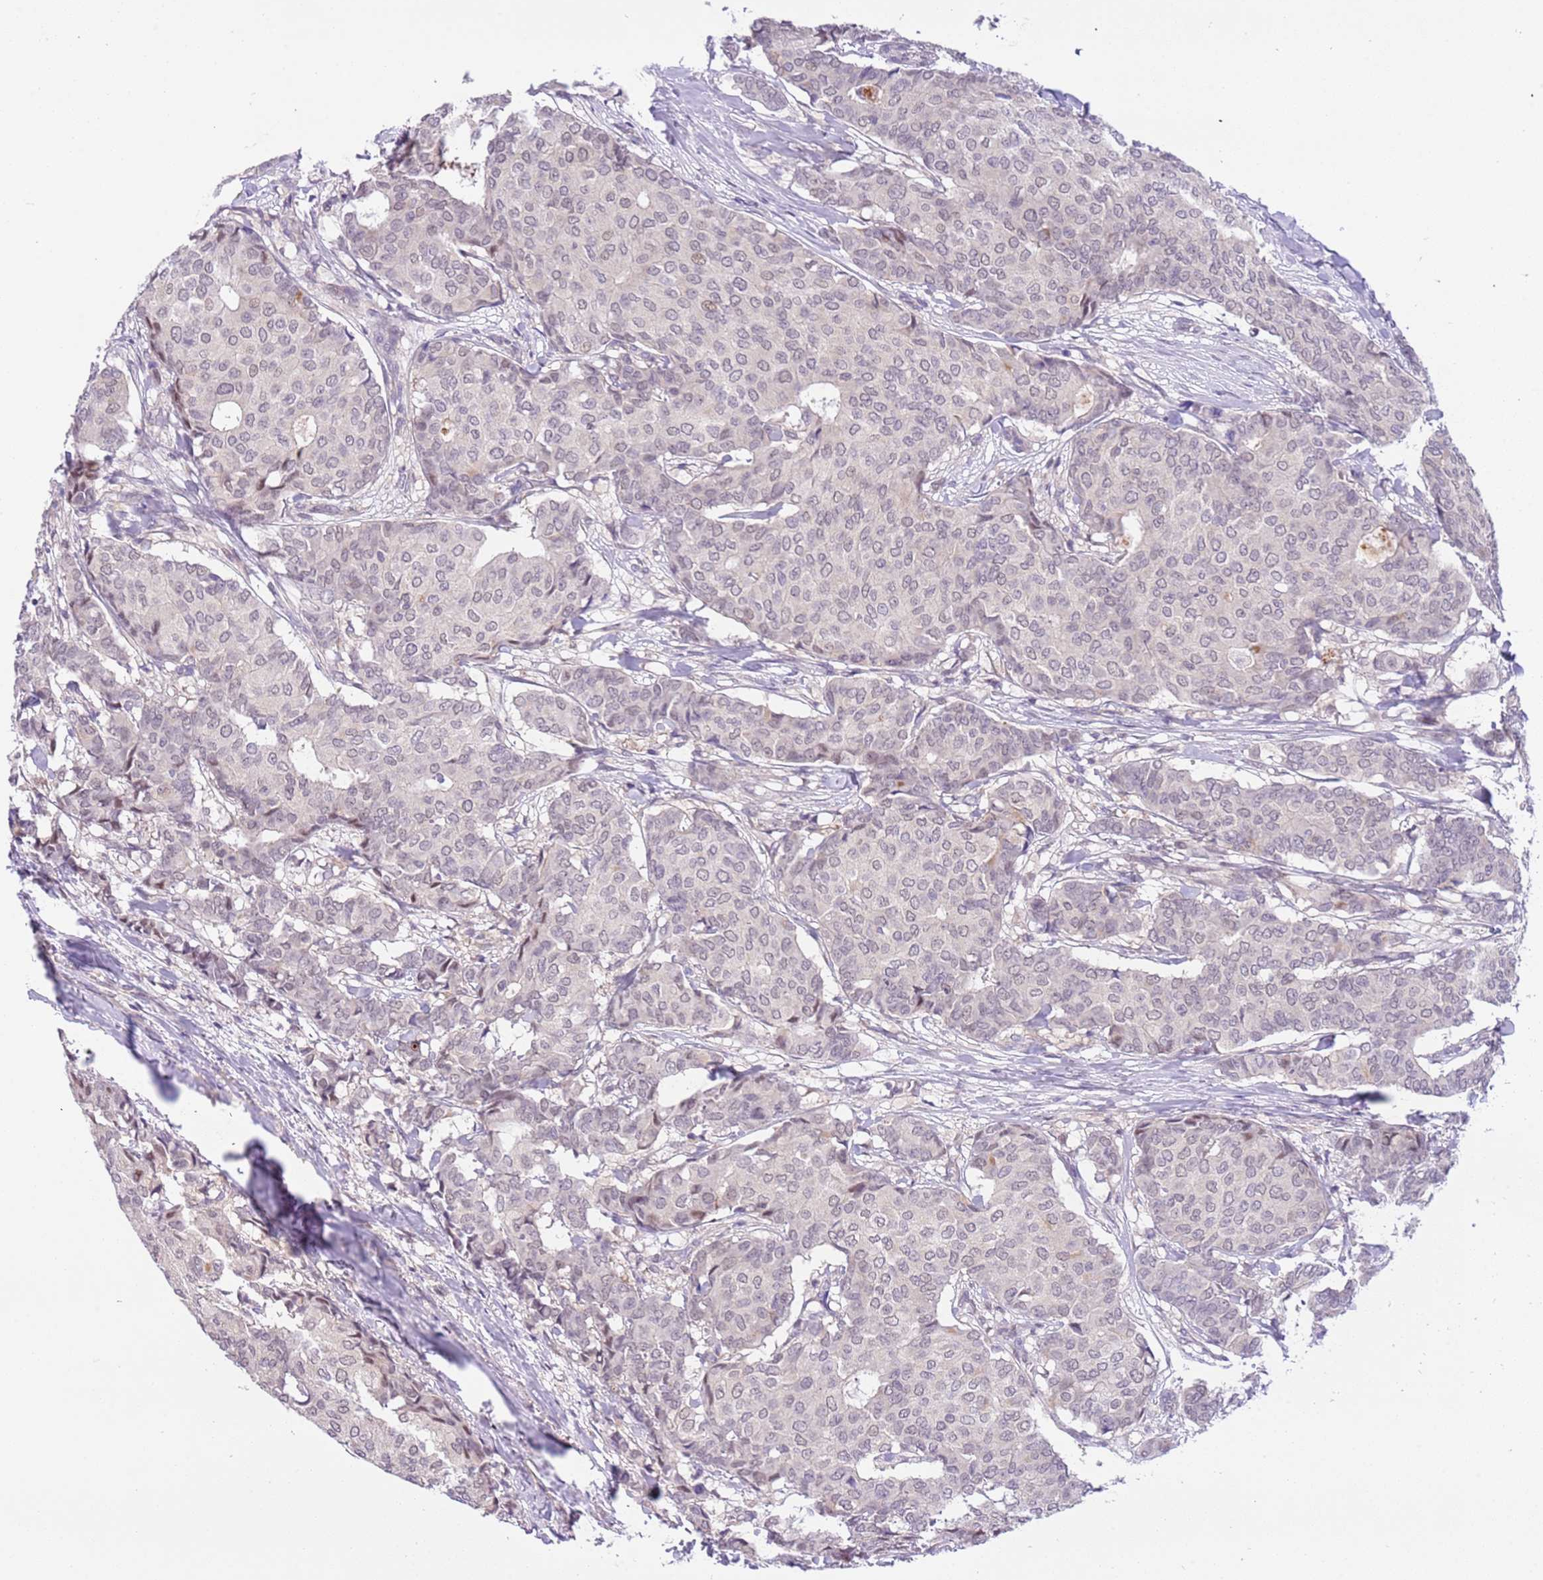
{"staining": {"intensity": "negative", "quantity": "none", "location": "none"}, "tissue": "breast cancer", "cell_type": "Tumor cells", "image_type": "cancer", "snomed": [{"axis": "morphology", "description": "Duct carcinoma"}, {"axis": "topography", "description": "Breast"}], "caption": "A photomicrograph of human breast cancer (intraductal carcinoma) is negative for staining in tumor cells.", "gene": "MAGEF1", "patient": {"sex": "female", "age": 75}}